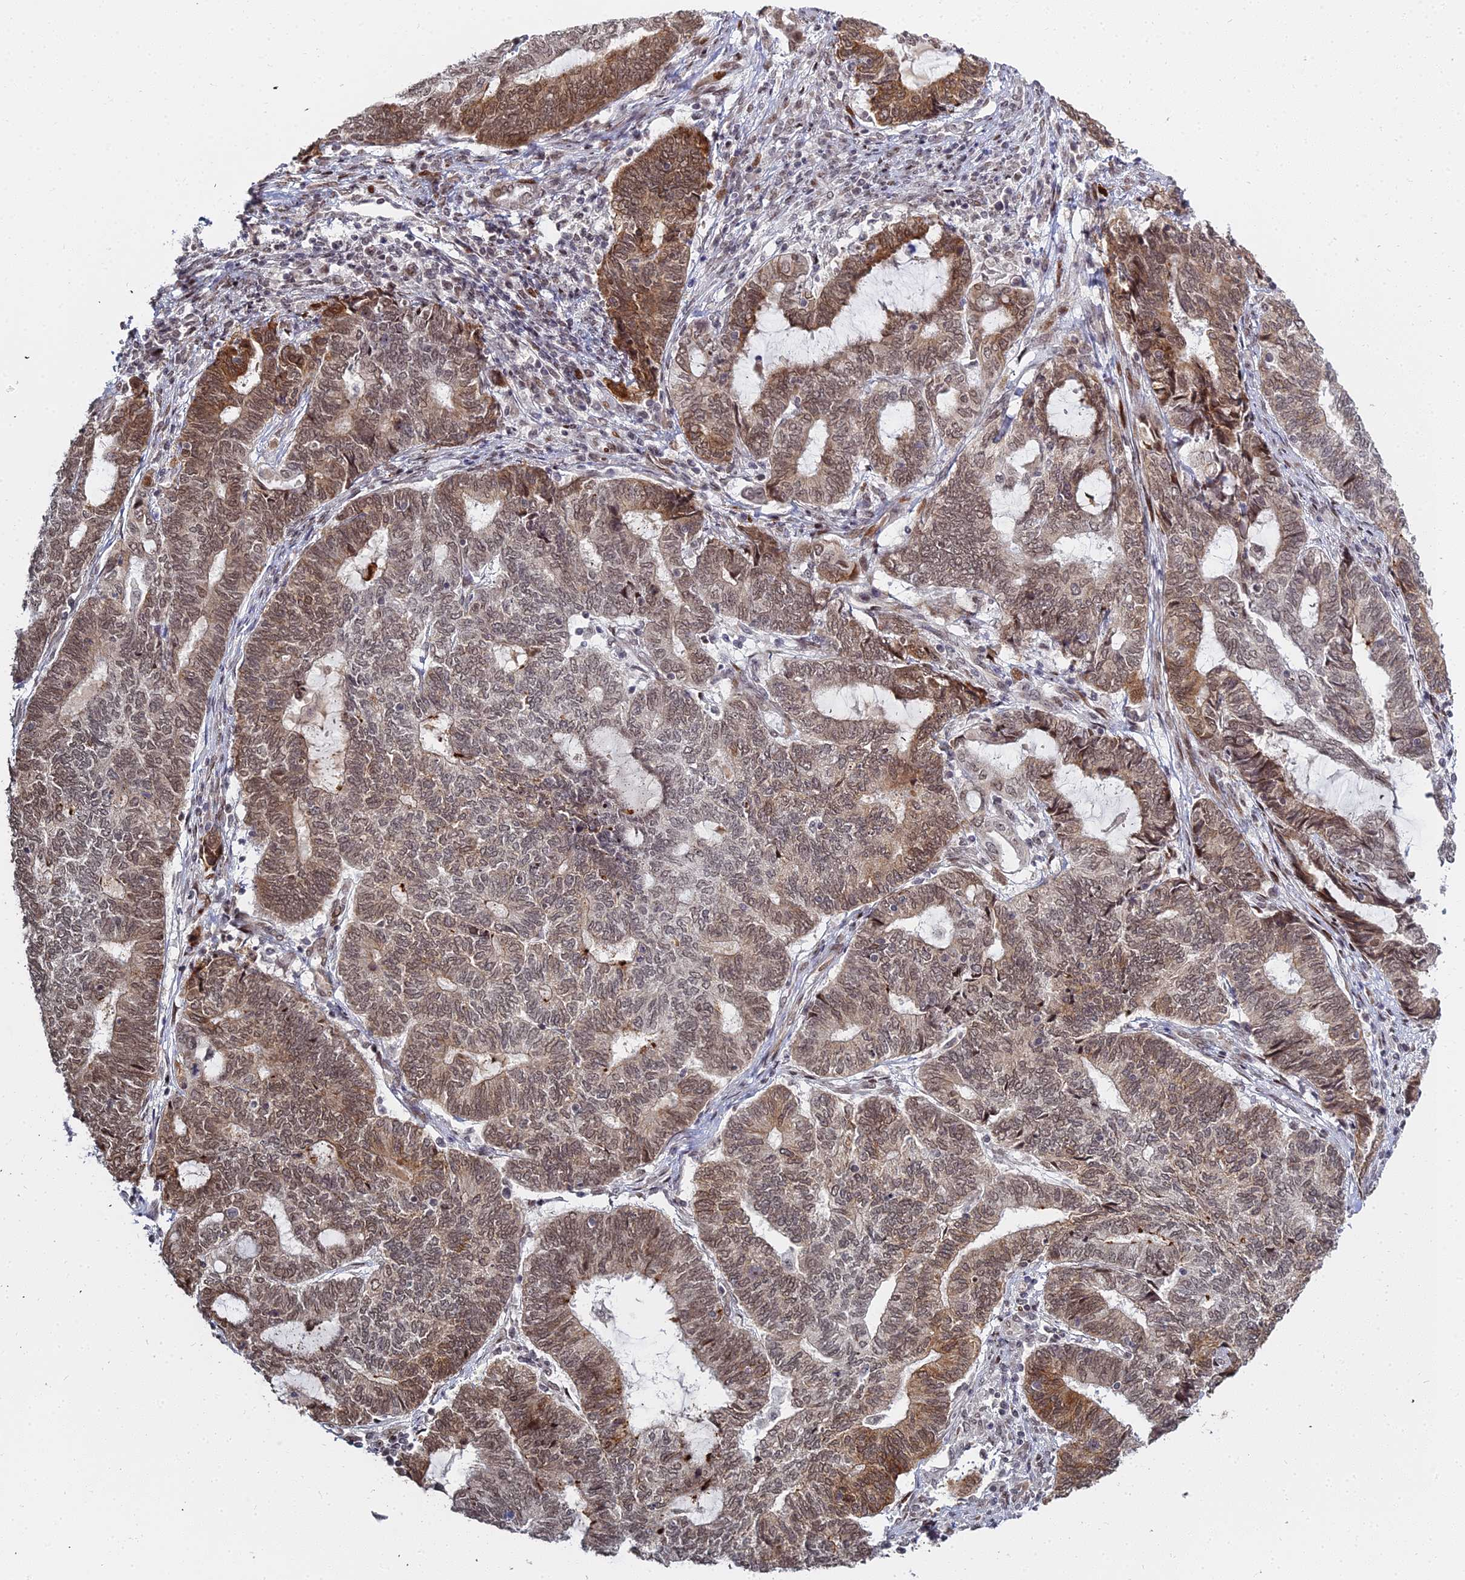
{"staining": {"intensity": "moderate", "quantity": ">75%", "location": "cytoplasmic/membranous,nuclear"}, "tissue": "endometrial cancer", "cell_type": "Tumor cells", "image_type": "cancer", "snomed": [{"axis": "morphology", "description": "Adenocarcinoma, NOS"}, {"axis": "topography", "description": "Uterus"}, {"axis": "topography", "description": "Endometrium"}], "caption": "Human endometrial cancer (adenocarcinoma) stained with a protein marker exhibits moderate staining in tumor cells.", "gene": "ABCA2", "patient": {"sex": "female", "age": 70}}